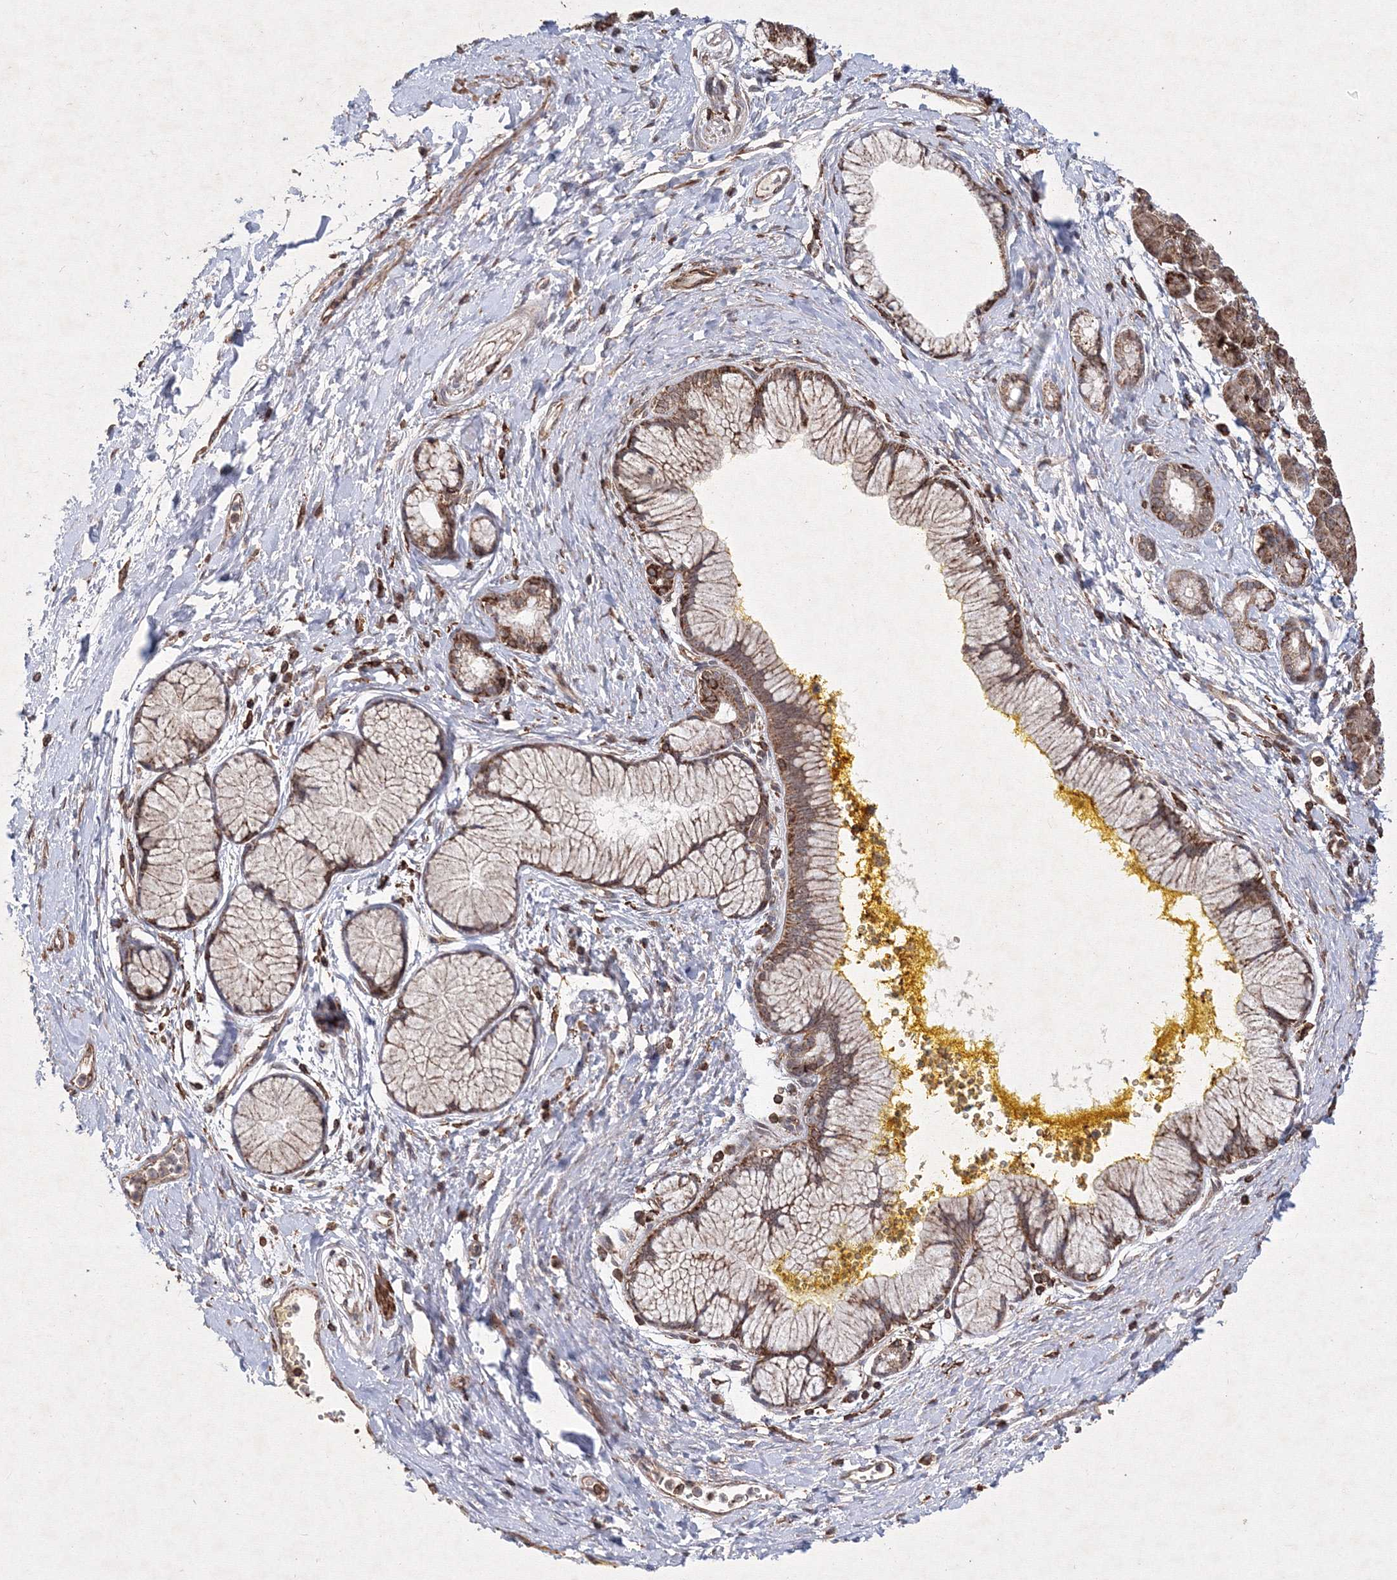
{"staining": {"intensity": "moderate", "quantity": ">75%", "location": "cytoplasmic/membranous"}, "tissue": "pancreatic cancer", "cell_type": "Tumor cells", "image_type": "cancer", "snomed": [{"axis": "morphology", "description": "Adenocarcinoma, NOS"}, {"axis": "topography", "description": "Pancreas"}], "caption": "A medium amount of moderate cytoplasmic/membranous expression is identified in approximately >75% of tumor cells in pancreatic cancer (adenocarcinoma) tissue.", "gene": "TMEM139", "patient": {"sex": "male", "age": 58}}